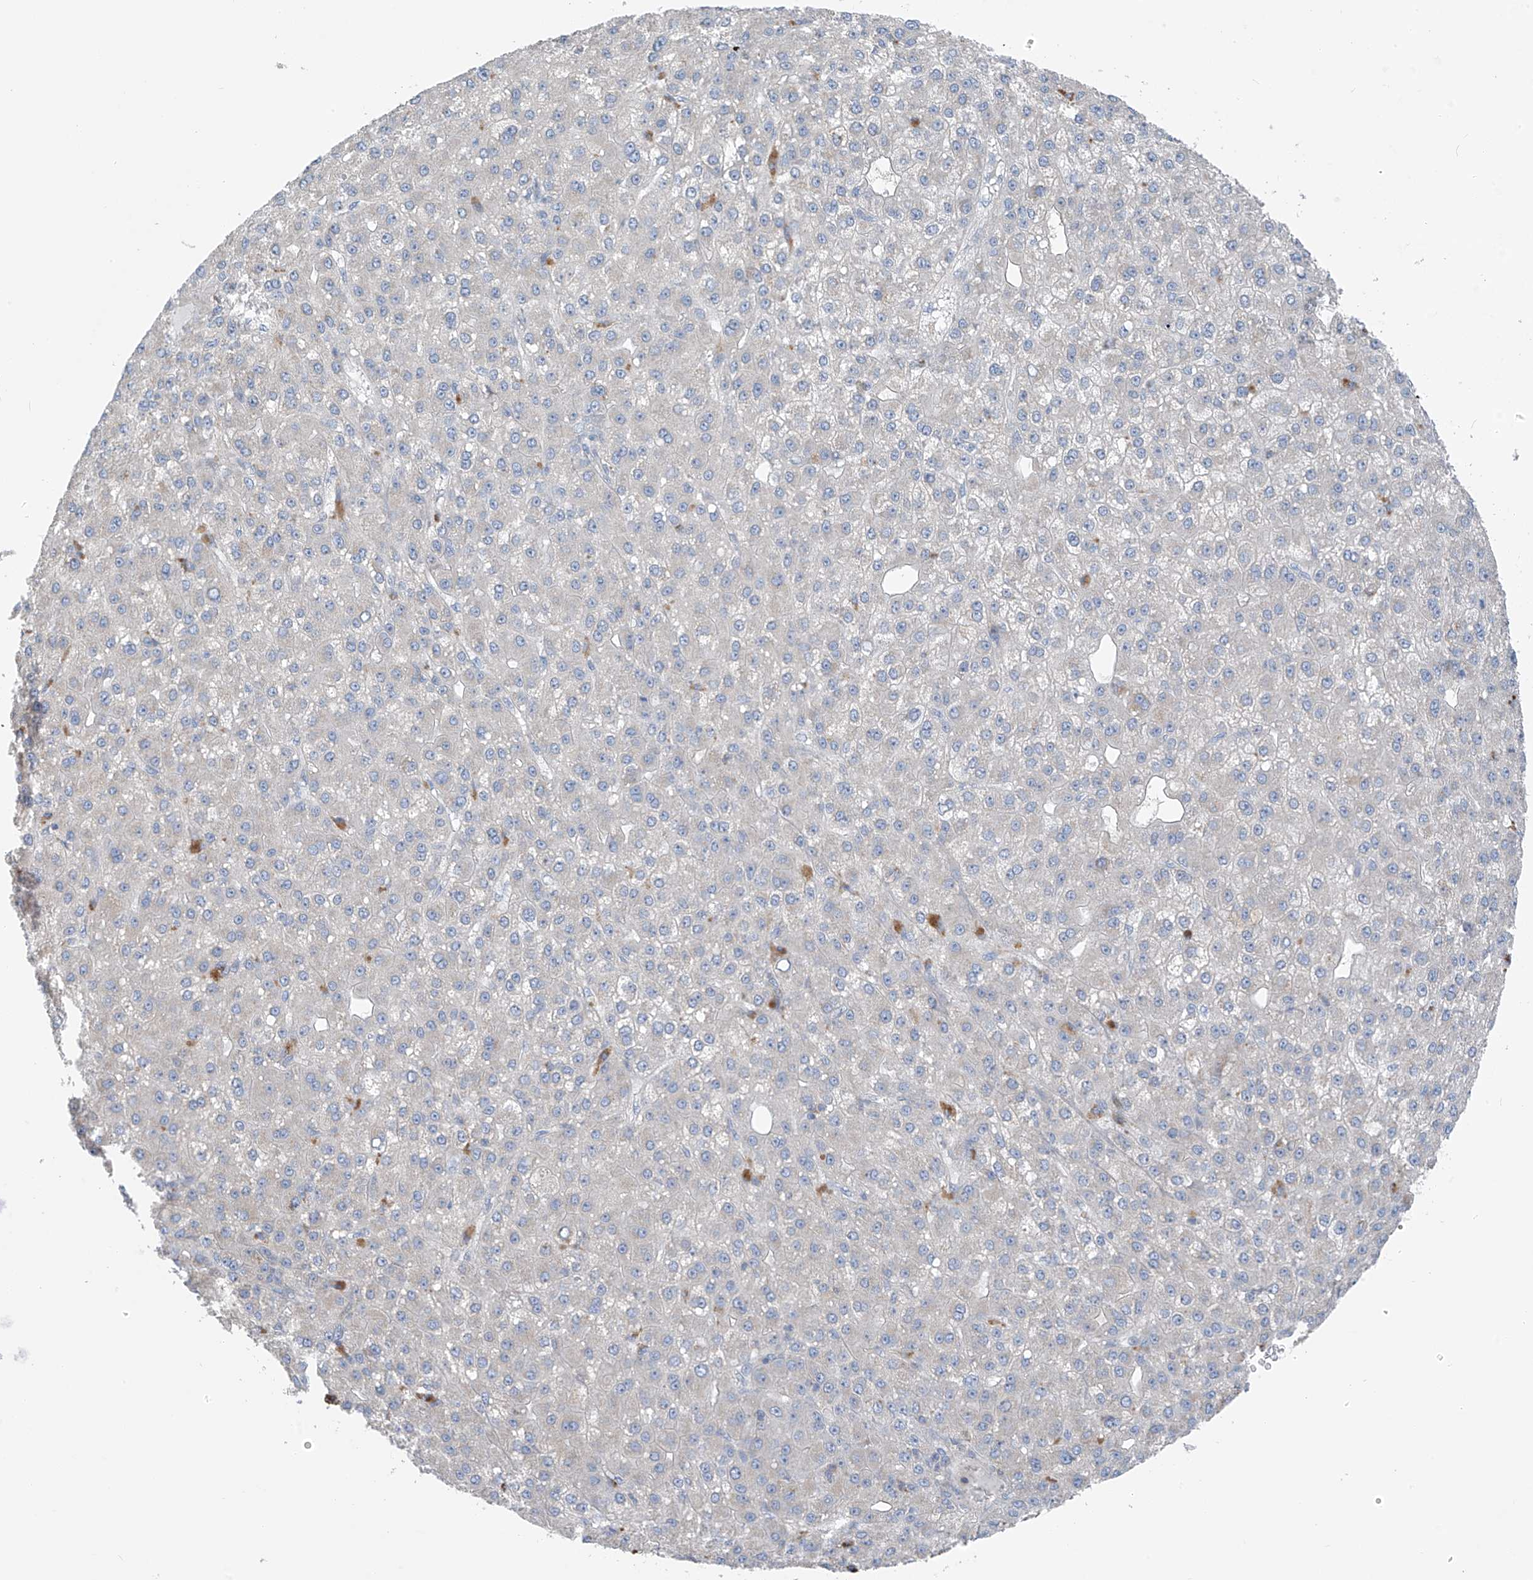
{"staining": {"intensity": "moderate", "quantity": "25%-75%", "location": "cytoplasmic/membranous"}, "tissue": "liver cancer", "cell_type": "Tumor cells", "image_type": "cancer", "snomed": [{"axis": "morphology", "description": "Carcinoma, Hepatocellular, NOS"}, {"axis": "topography", "description": "Liver"}], "caption": "This micrograph demonstrates liver hepatocellular carcinoma stained with immunohistochemistry (IHC) to label a protein in brown. The cytoplasmic/membranous of tumor cells show moderate positivity for the protein. Nuclei are counter-stained blue.", "gene": "SYN3", "patient": {"sex": "male", "age": 67}}